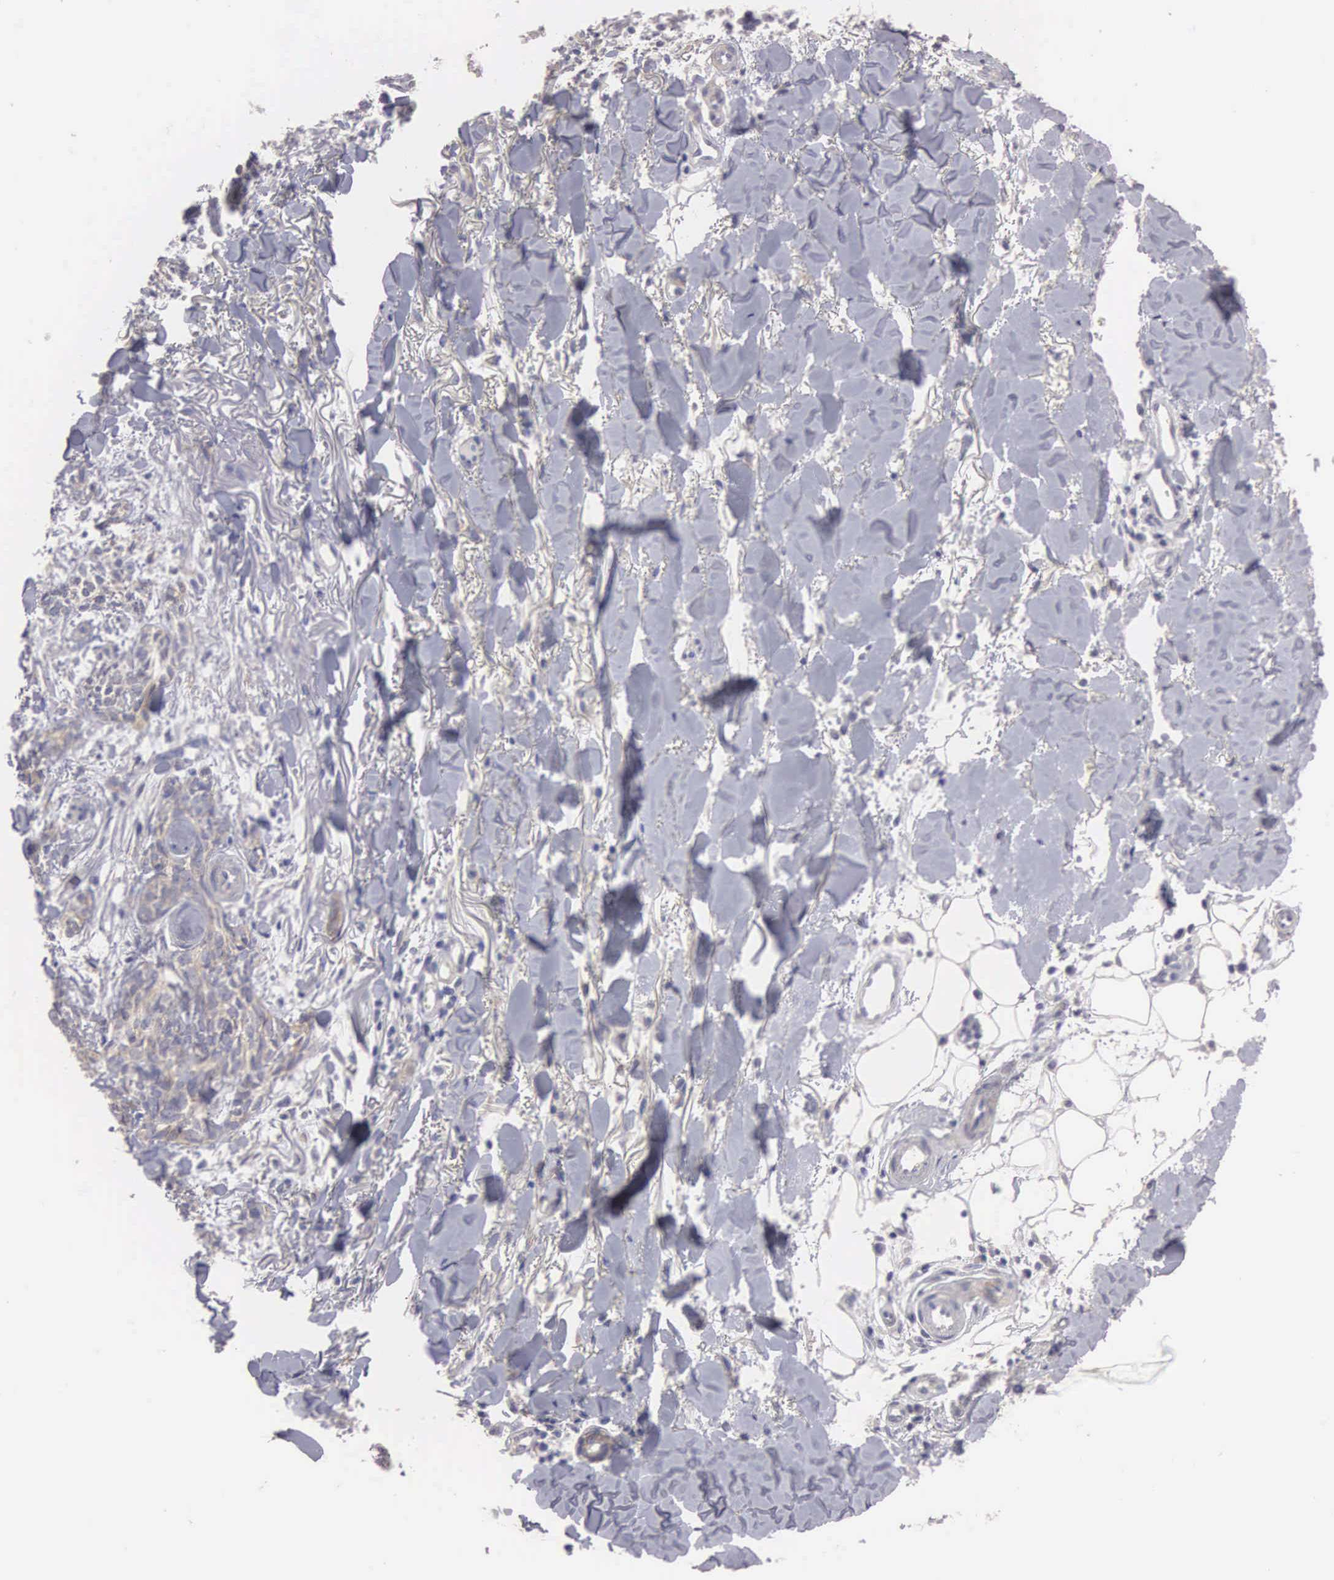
{"staining": {"intensity": "weak", "quantity": "25%-75%", "location": "cytoplasmic/membranous"}, "tissue": "skin cancer", "cell_type": "Tumor cells", "image_type": "cancer", "snomed": [{"axis": "morphology", "description": "Basal cell carcinoma"}, {"axis": "topography", "description": "Skin"}], "caption": "Approximately 25%-75% of tumor cells in basal cell carcinoma (skin) reveal weak cytoplasmic/membranous protein staining as visualized by brown immunohistochemical staining.", "gene": "CEP170B", "patient": {"sex": "female", "age": 81}}